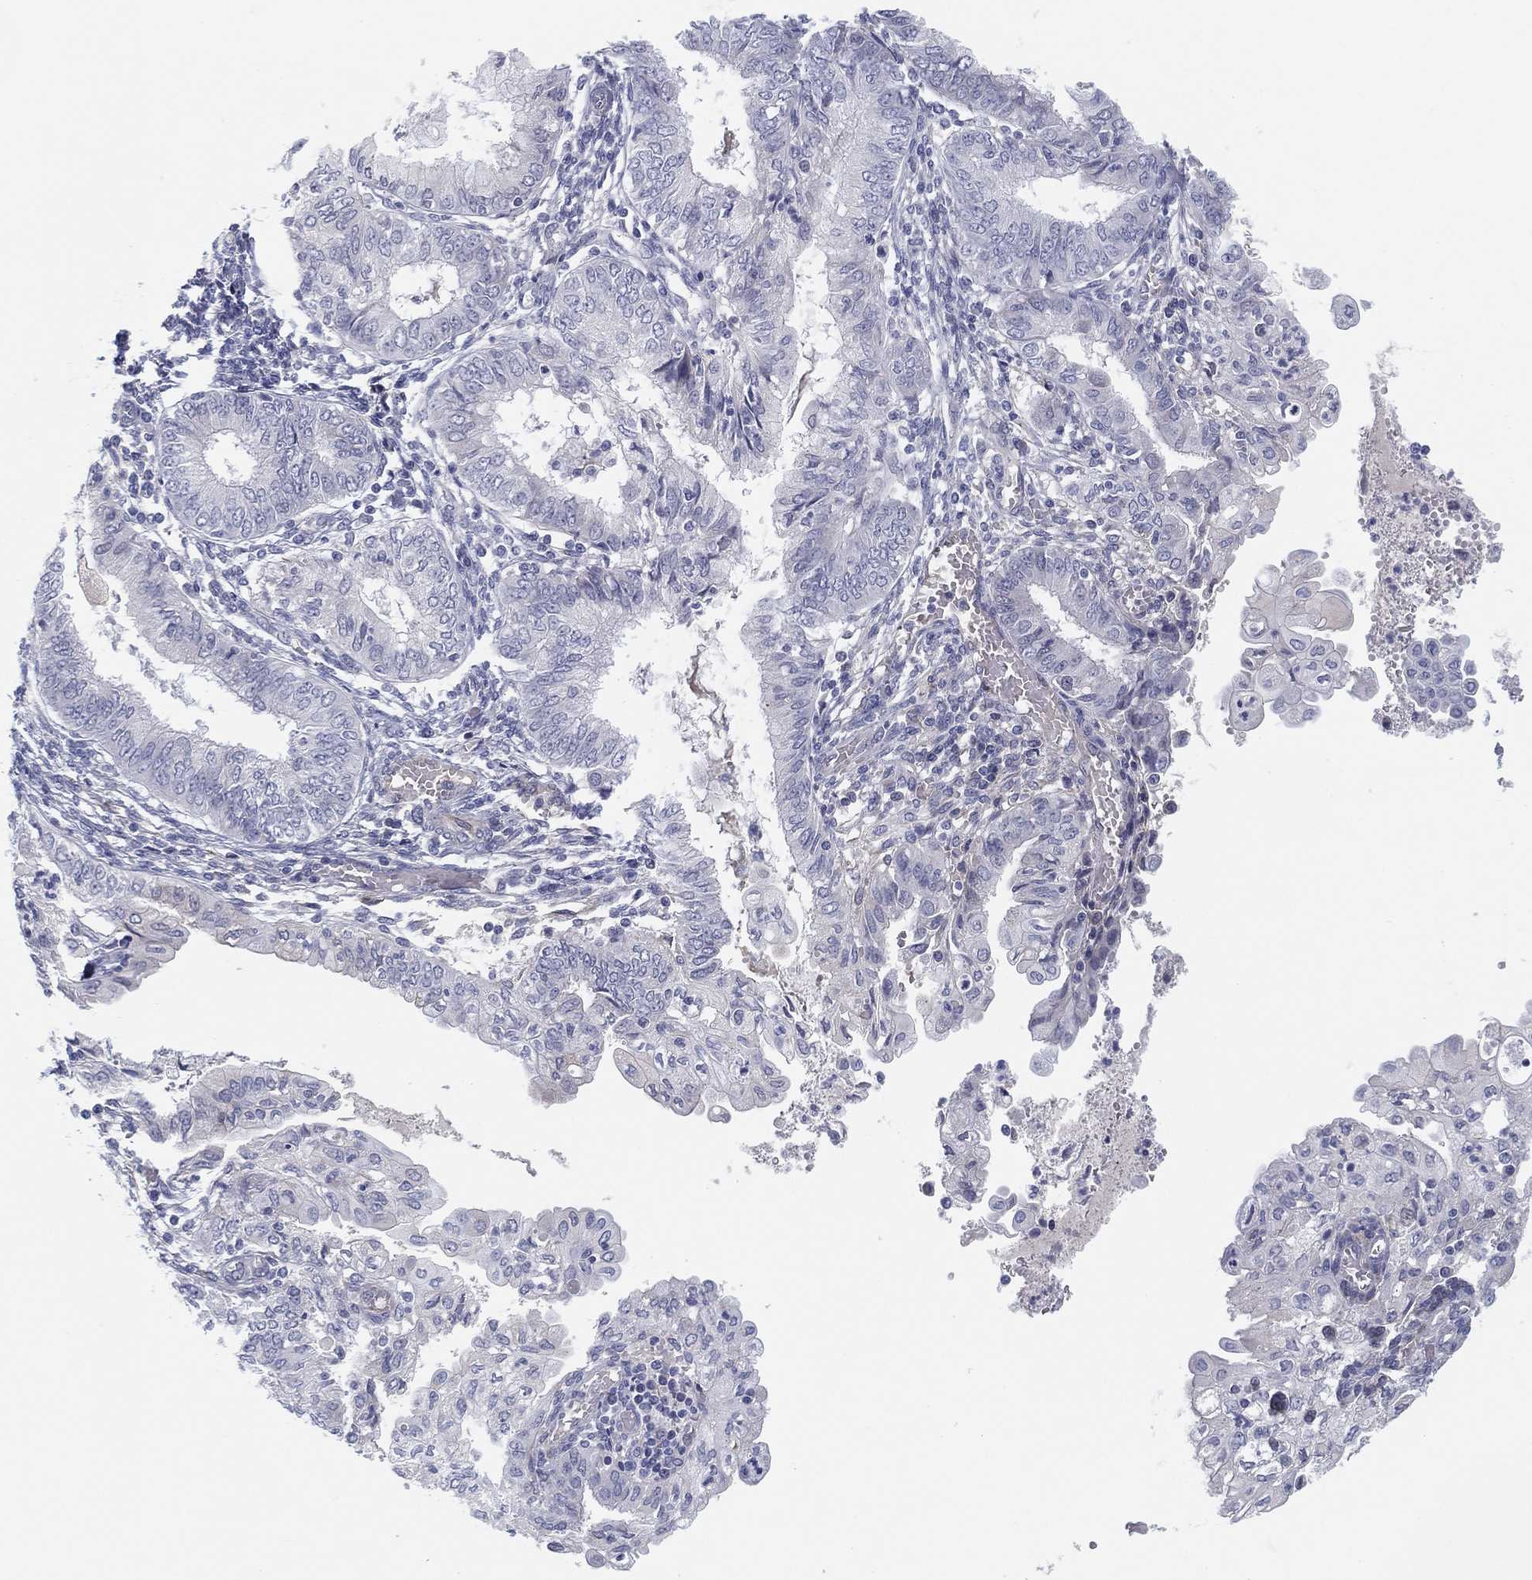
{"staining": {"intensity": "negative", "quantity": "none", "location": "none"}, "tissue": "endometrial cancer", "cell_type": "Tumor cells", "image_type": "cancer", "snomed": [{"axis": "morphology", "description": "Adenocarcinoma, NOS"}, {"axis": "topography", "description": "Endometrium"}], "caption": "A photomicrograph of human endometrial cancer is negative for staining in tumor cells. (DAB immunohistochemistry (IHC) with hematoxylin counter stain).", "gene": "MLF1", "patient": {"sex": "female", "age": 68}}